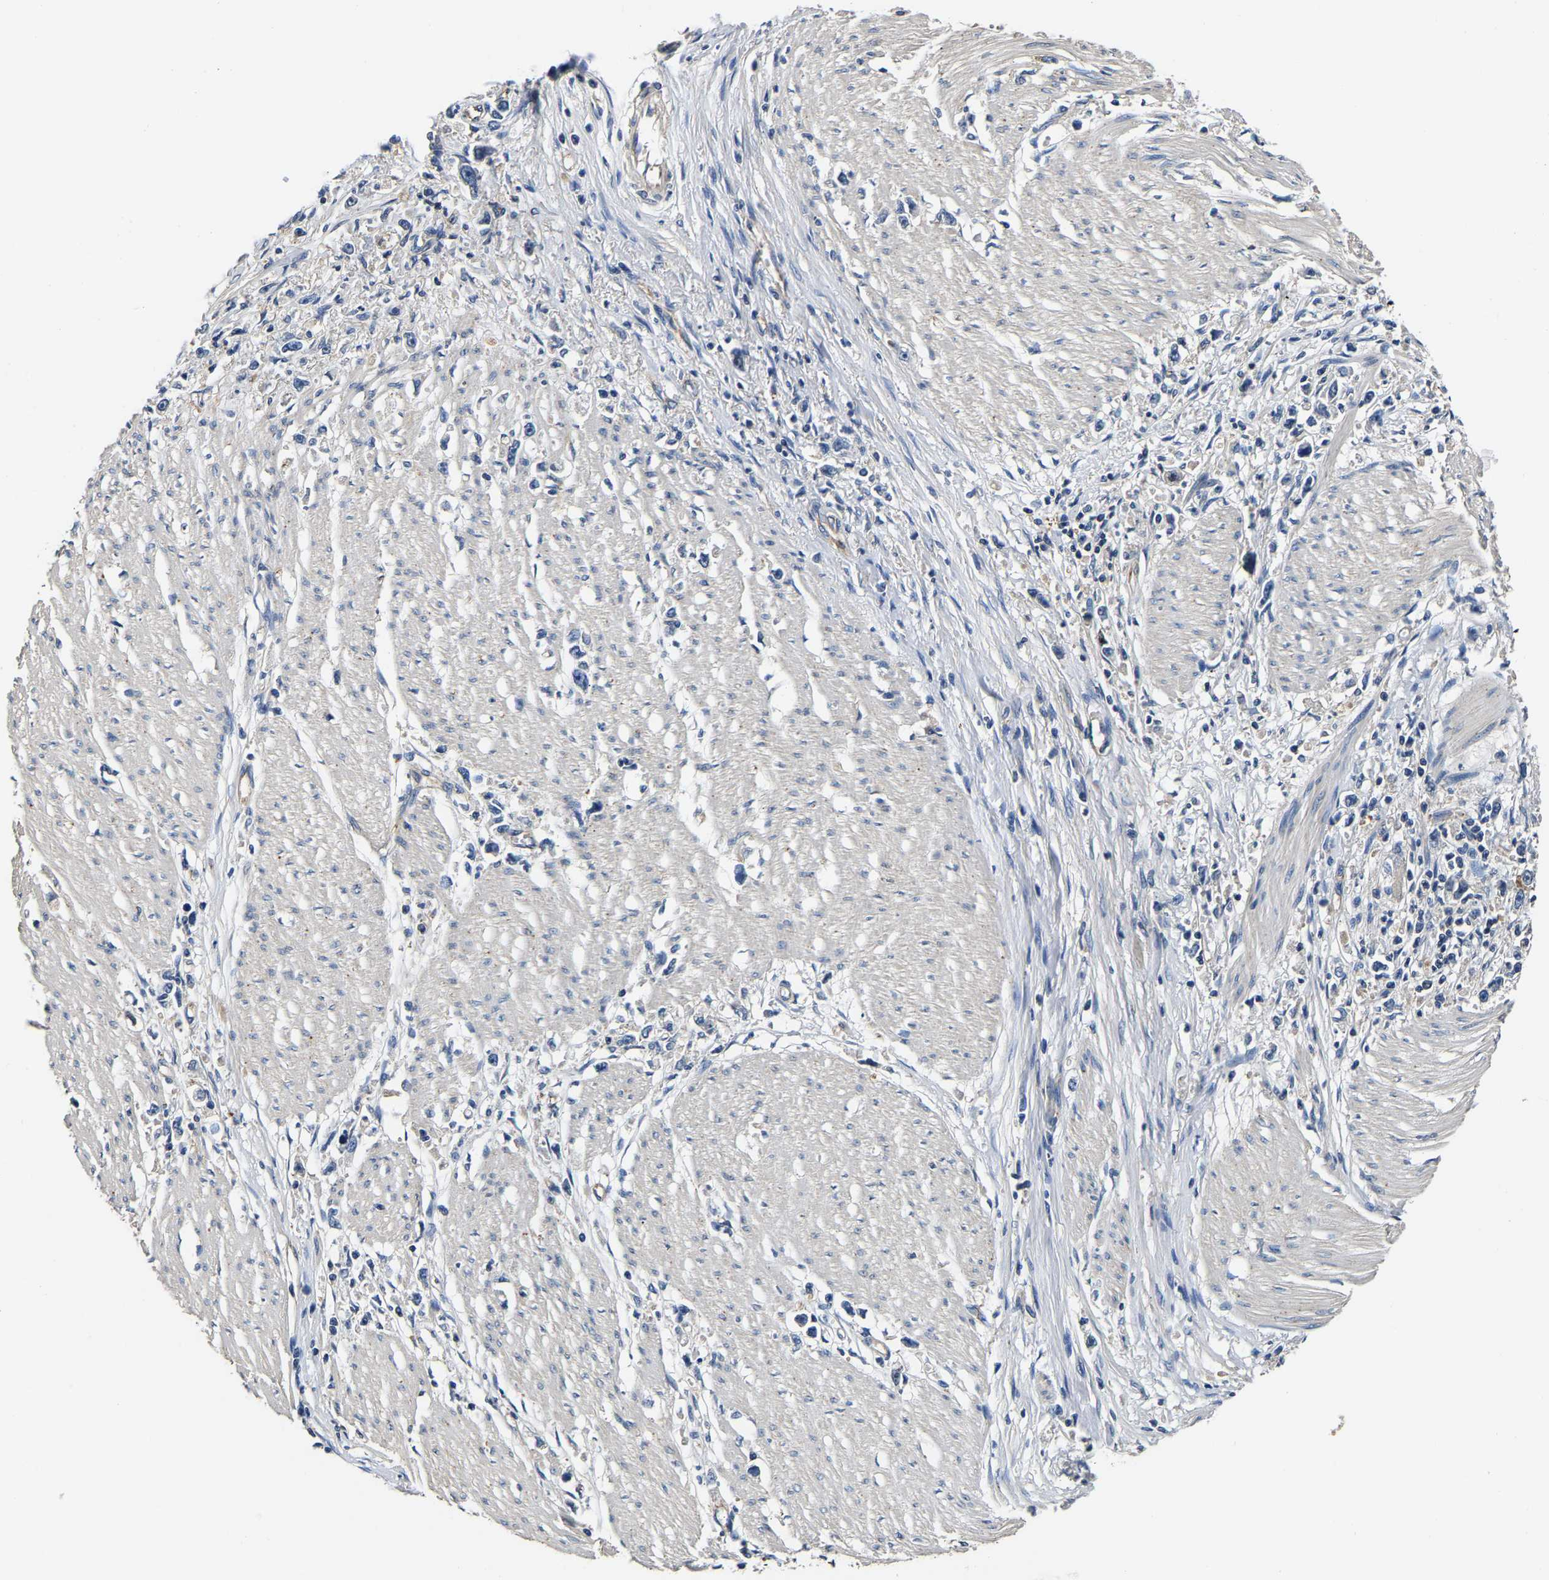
{"staining": {"intensity": "negative", "quantity": "none", "location": "none"}, "tissue": "stomach cancer", "cell_type": "Tumor cells", "image_type": "cancer", "snomed": [{"axis": "morphology", "description": "Adenocarcinoma, NOS"}, {"axis": "topography", "description": "Stomach"}], "caption": "Immunohistochemistry (IHC) of stomach cancer (adenocarcinoma) shows no expression in tumor cells.", "gene": "SH3GLB1", "patient": {"sex": "female", "age": 59}}